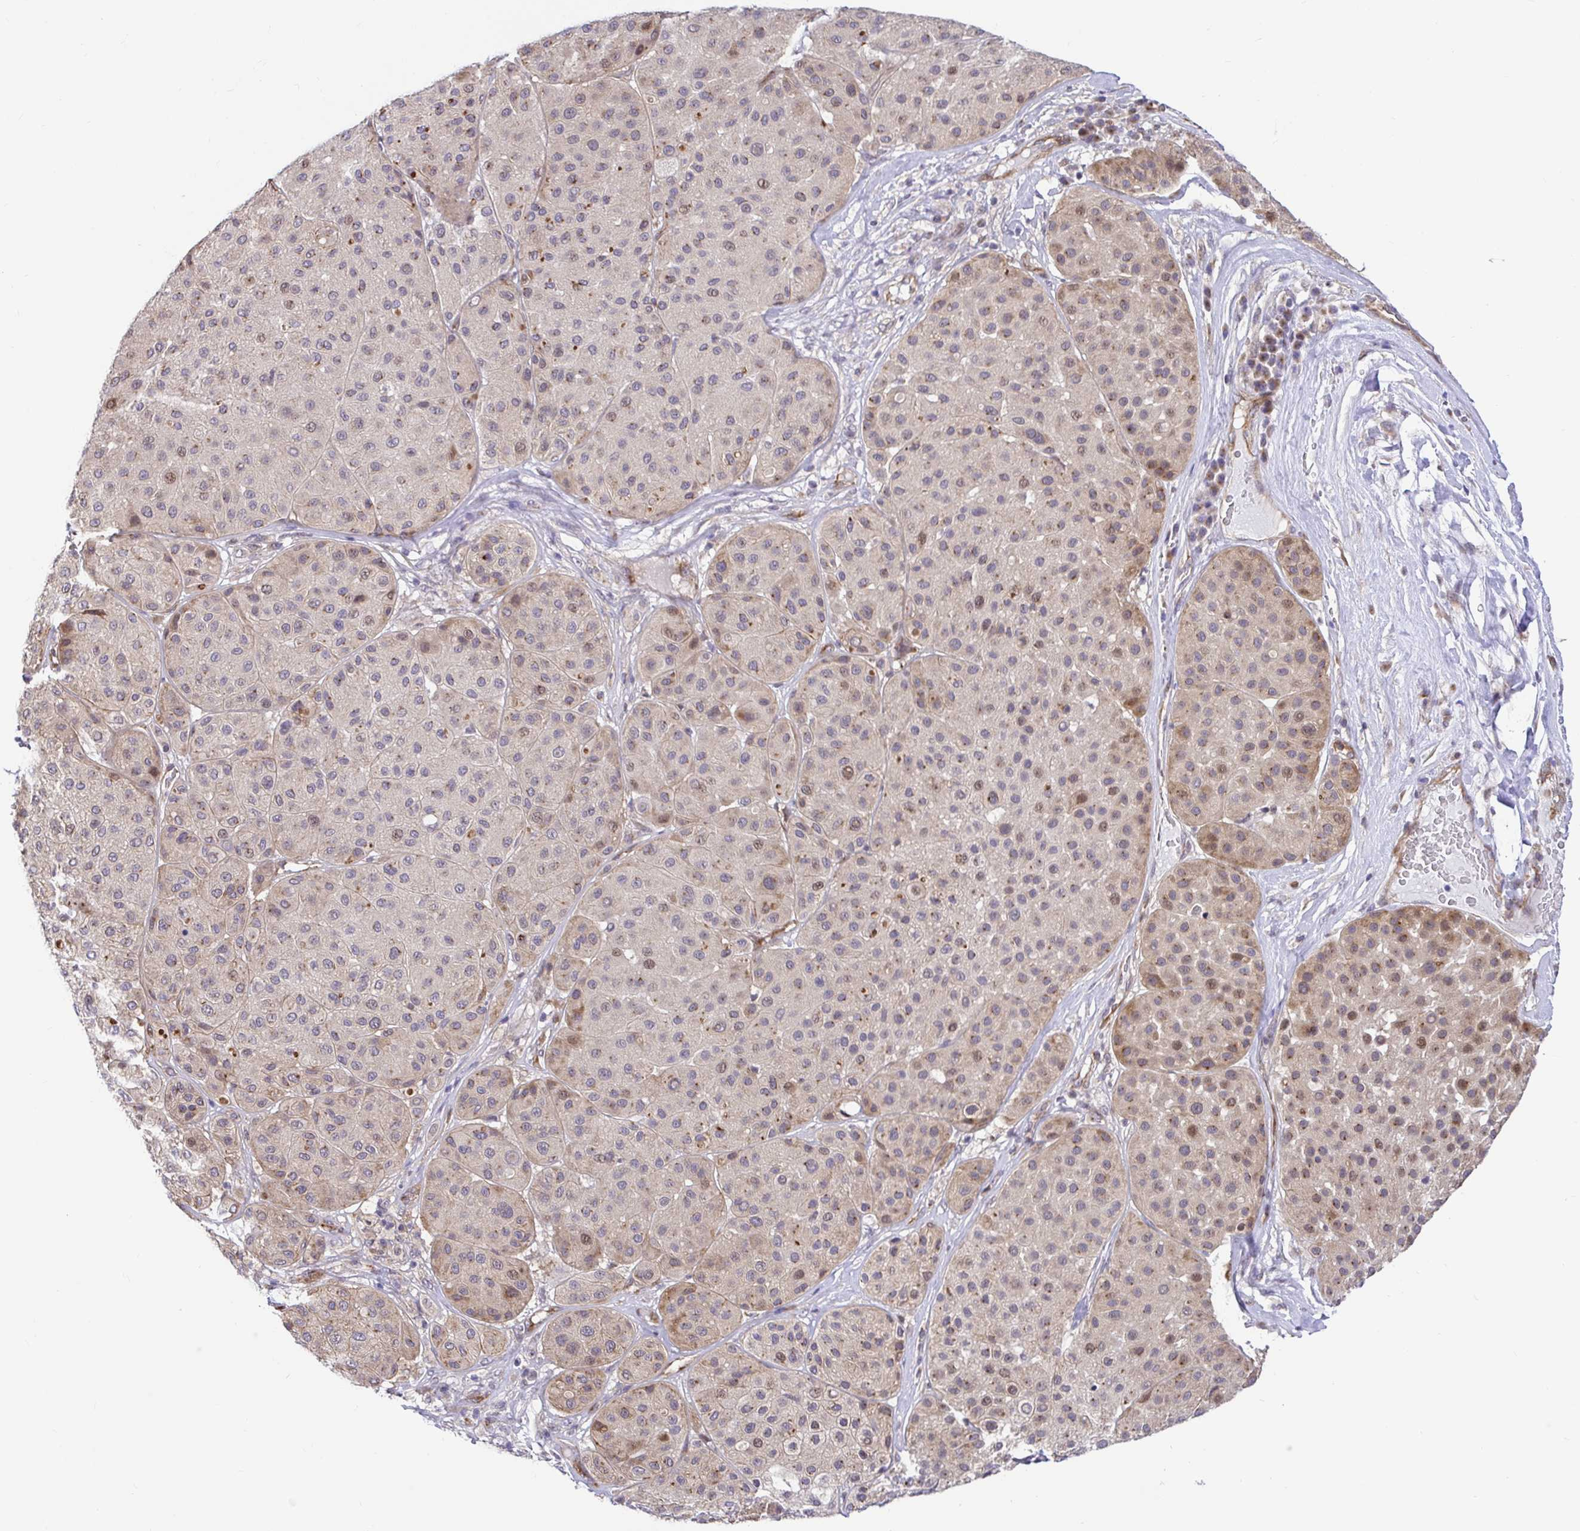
{"staining": {"intensity": "moderate", "quantity": "<25%", "location": "cytoplasmic/membranous,nuclear"}, "tissue": "melanoma", "cell_type": "Tumor cells", "image_type": "cancer", "snomed": [{"axis": "morphology", "description": "Malignant melanoma, Metastatic site"}, {"axis": "topography", "description": "Smooth muscle"}], "caption": "High-magnification brightfield microscopy of malignant melanoma (metastatic site) stained with DAB (brown) and counterstained with hematoxylin (blue). tumor cells exhibit moderate cytoplasmic/membranous and nuclear staining is seen in about<25% of cells. (DAB = brown stain, brightfield microscopy at high magnification).", "gene": "TRIM55", "patient": {"sex": "male", "age": 41}}